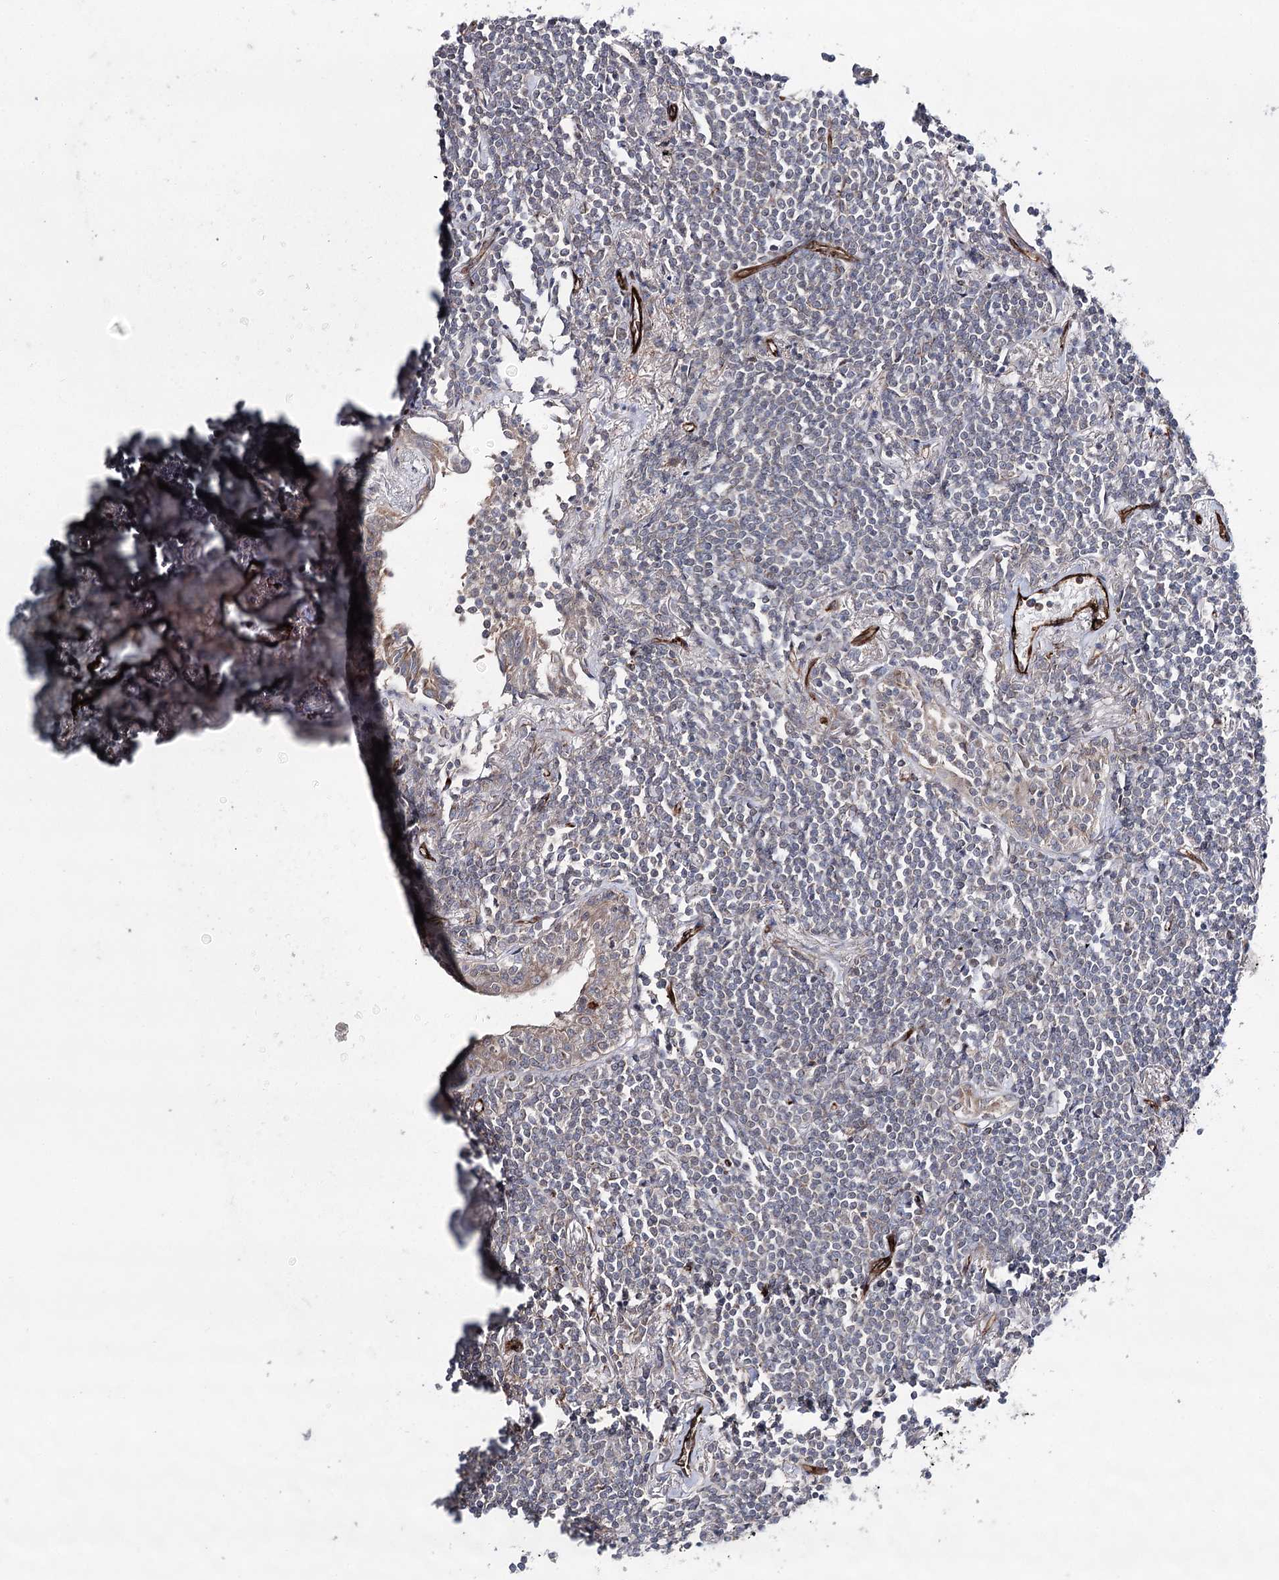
{"staining": {"intensity": "negative", "quantity": "none", "location": "none"}, "tissue": "lymphoma", "cell_type": "Tumor cells", "image_type": "cancer", "snomed": [{"axis": "morphology", "description": "Malignant lymphoma, non-Hodgkin's type, Low grade"}, {"axis": "topography", "description": "Lung"}], "caption": "Low-grade malignant lymphoma, non-Hodgkin's type was stained to show a protein in brown. There is no significant staining in tumor cells. (Stains: DAB immunohistochemistry with hematoxylin counter stain, Microscopy: brightfield microscopy at high magnification).", "gene": "MIB1", "patient": {"sex": "female", "age": 71}}